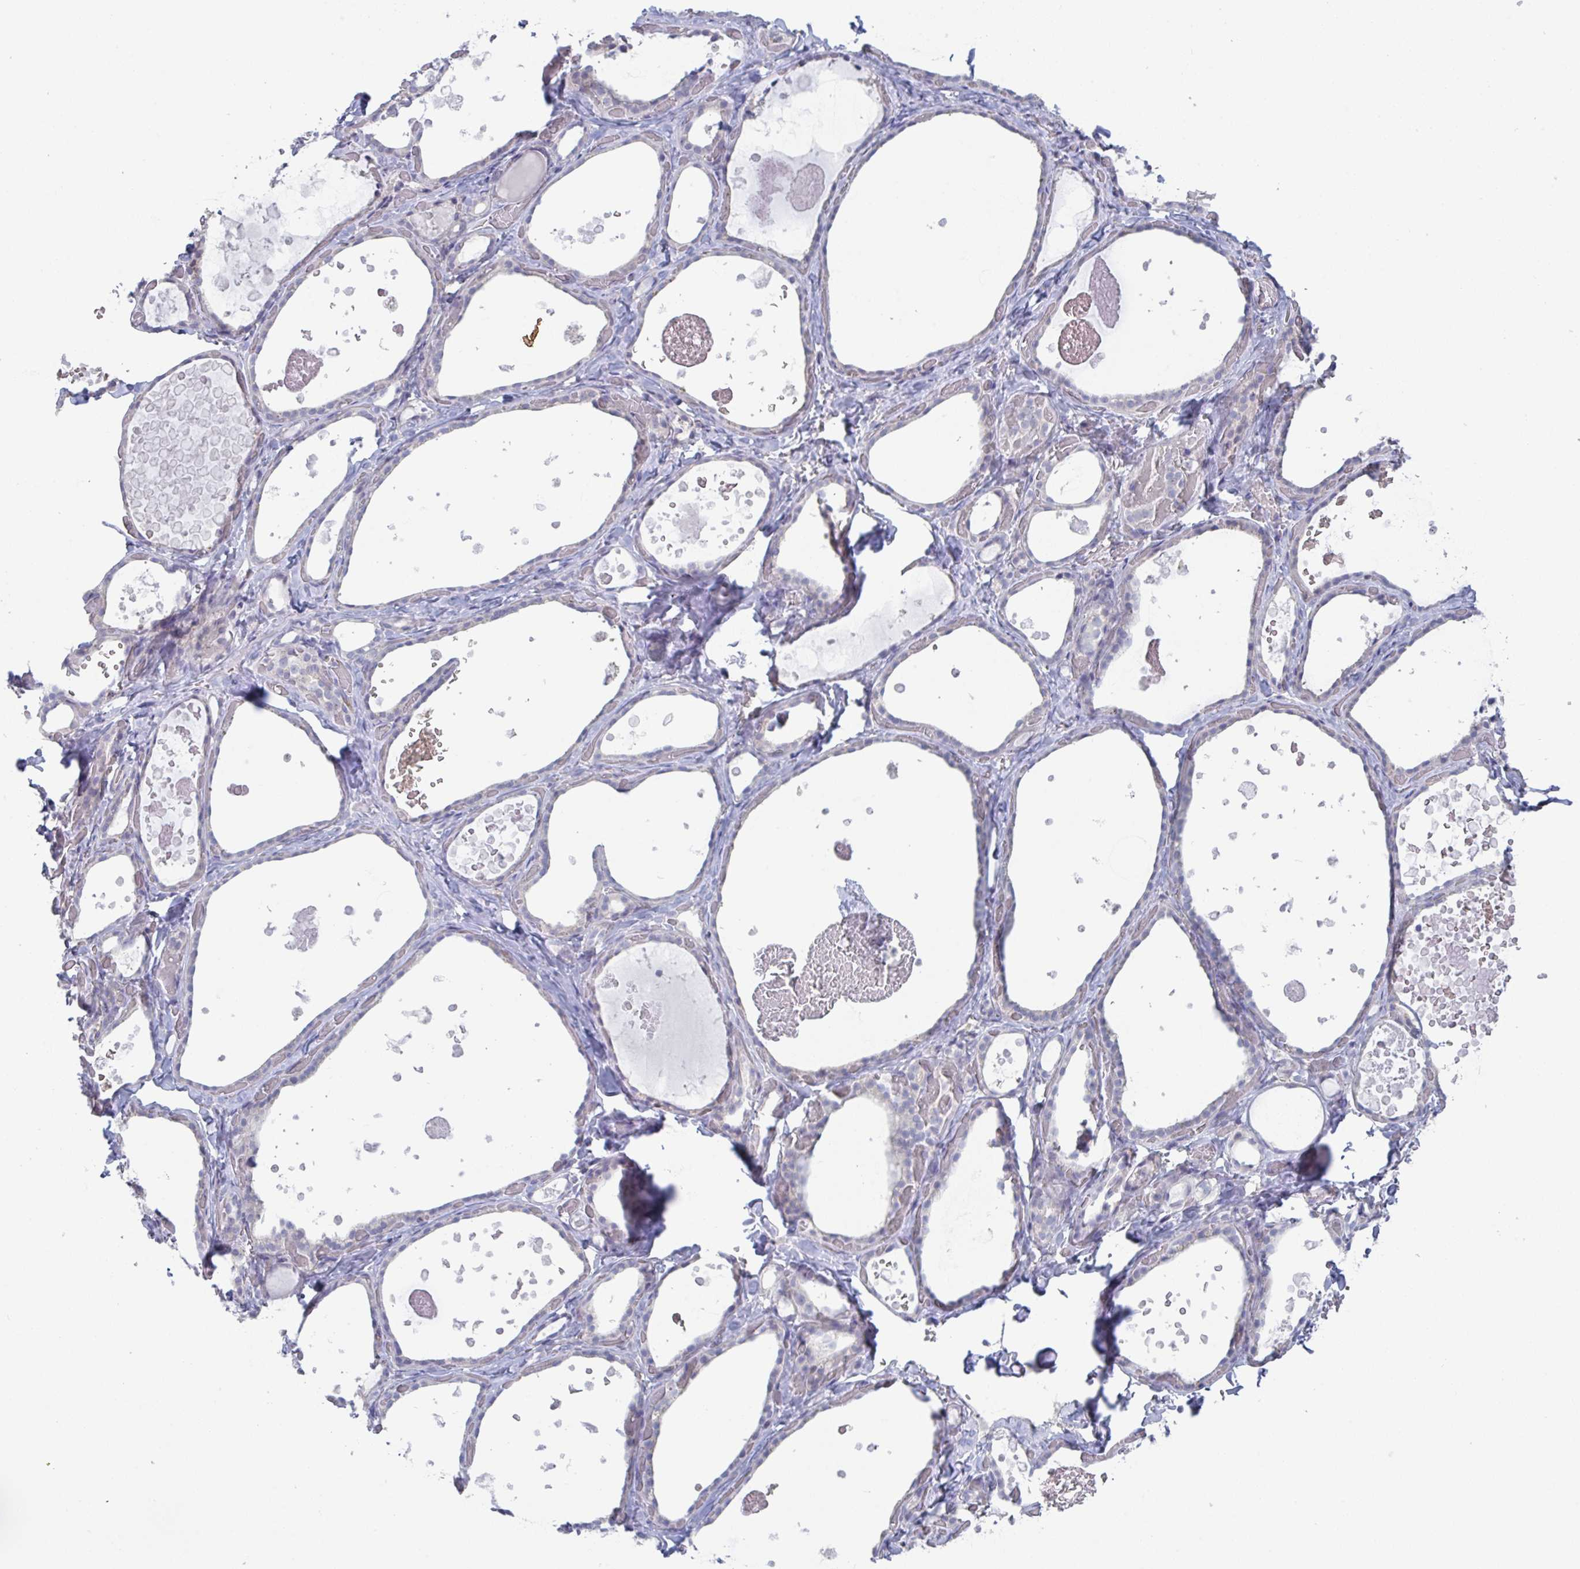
{"staining": {"intensity": "negative", "quantity": "none", "location": "none"}, "tissue": "thyroid gland", "cell_type": "Glandular cells", "image_type": "normal", "snomed": [{"axis": "morphology", "description": "Normal tissue, NOS"}, {"axis": "topography", "description": "Thyroid gland"}], "caption": "Immunohistochemistry of benign human thyroid gland reveals no staining in glandular cells.", "gene": "STK26", "patient": {"sex": "female", "age": 56}}